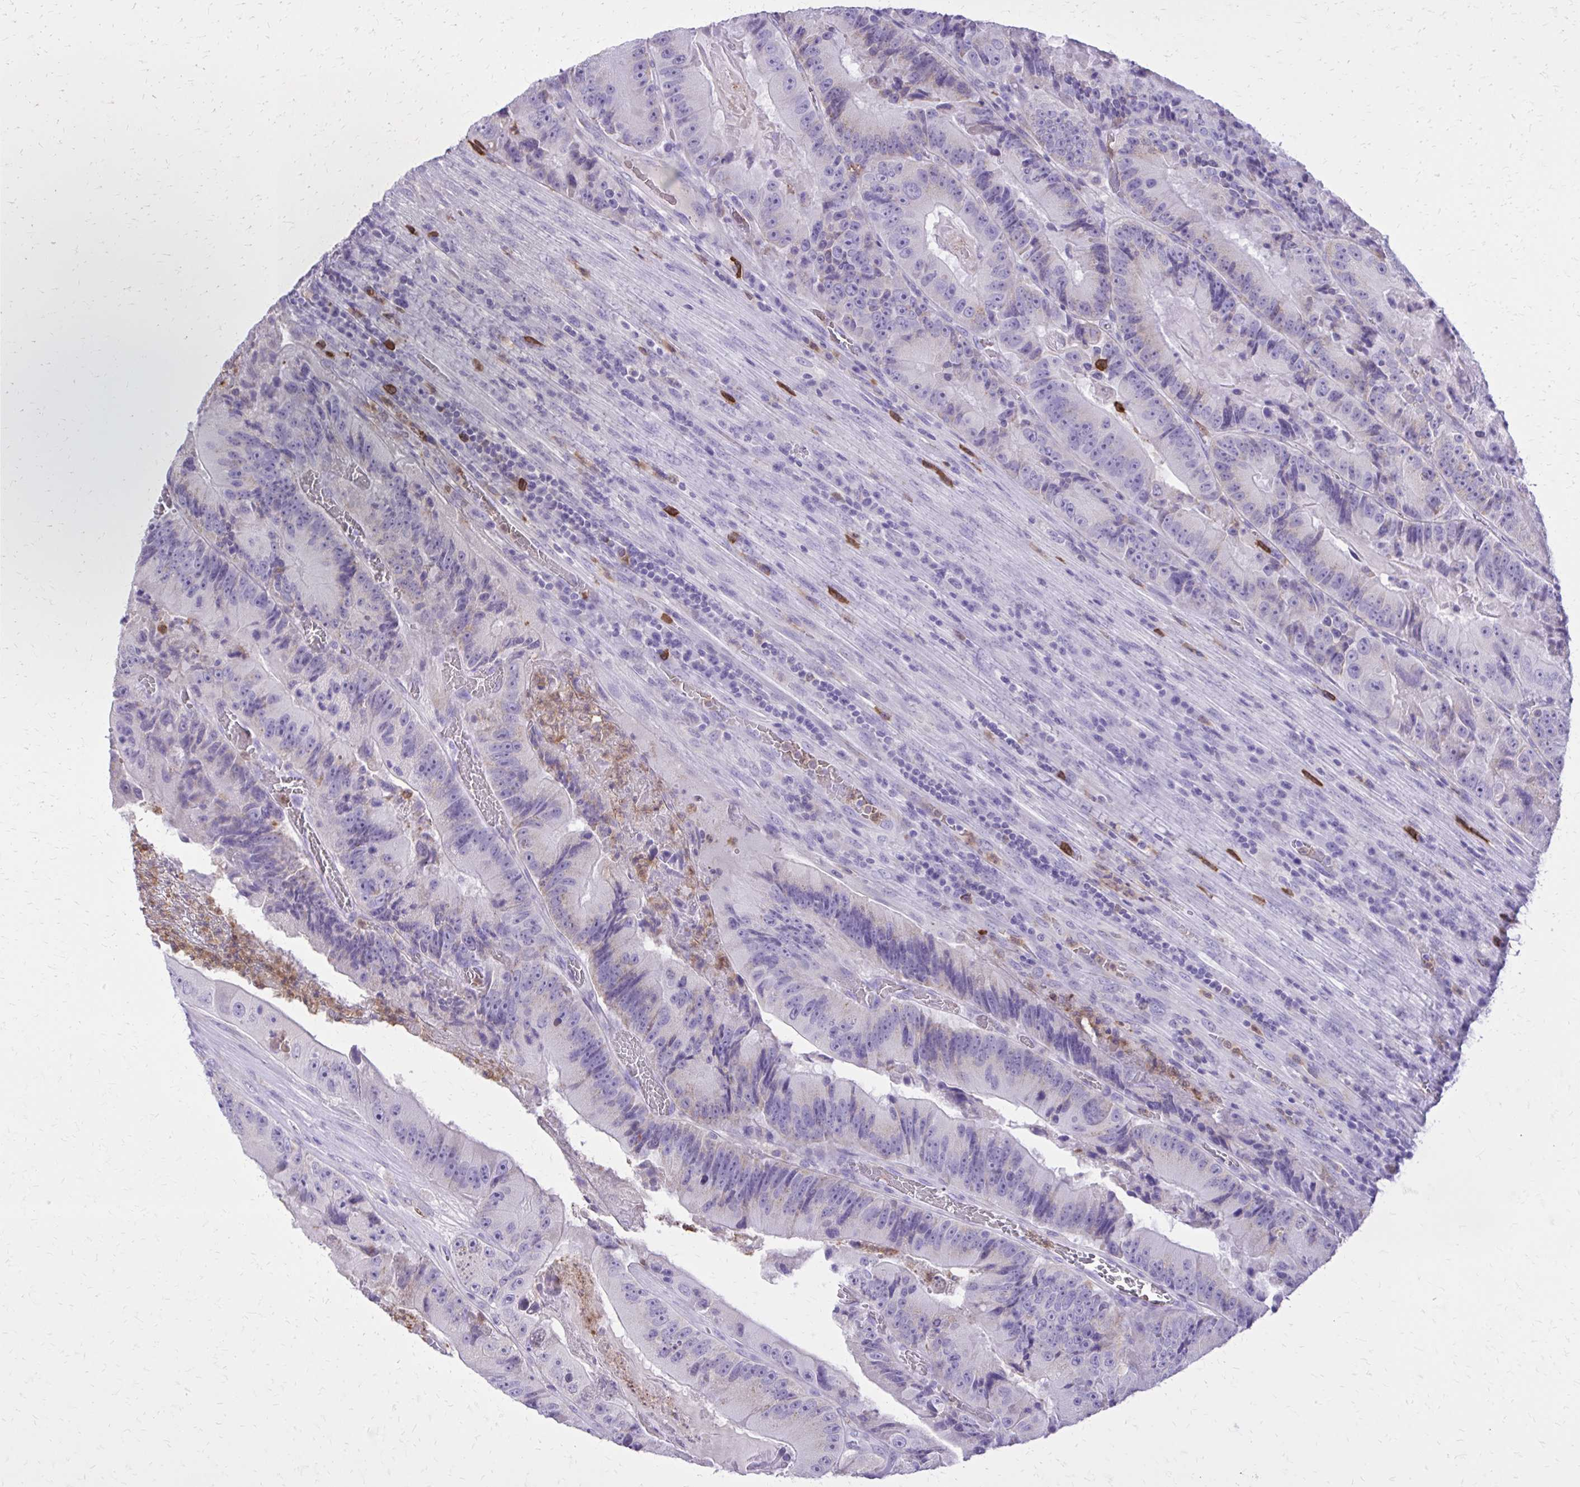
{"staining": {"intensity": "negative", "quantity": "none", "location": "none"}, "tissue": "colorectal cancer", "cell_type": "Tumor cells", "image_type": "cancer", "snomed": [{"axis": "morphology", "description": "Adenocarcinoma, NOS"}, {"axis": "topography", "description": "Colon"}], "caption": "Immunohistochemistry photomicrograph of neoplastic tissue: colorectal cancer stained with DAB (3,3'-diaminobenzidine) displays no significant protein expression in tumor cells.", "gene": "CAT", "patient": {"sex": "female", "age": 86}}